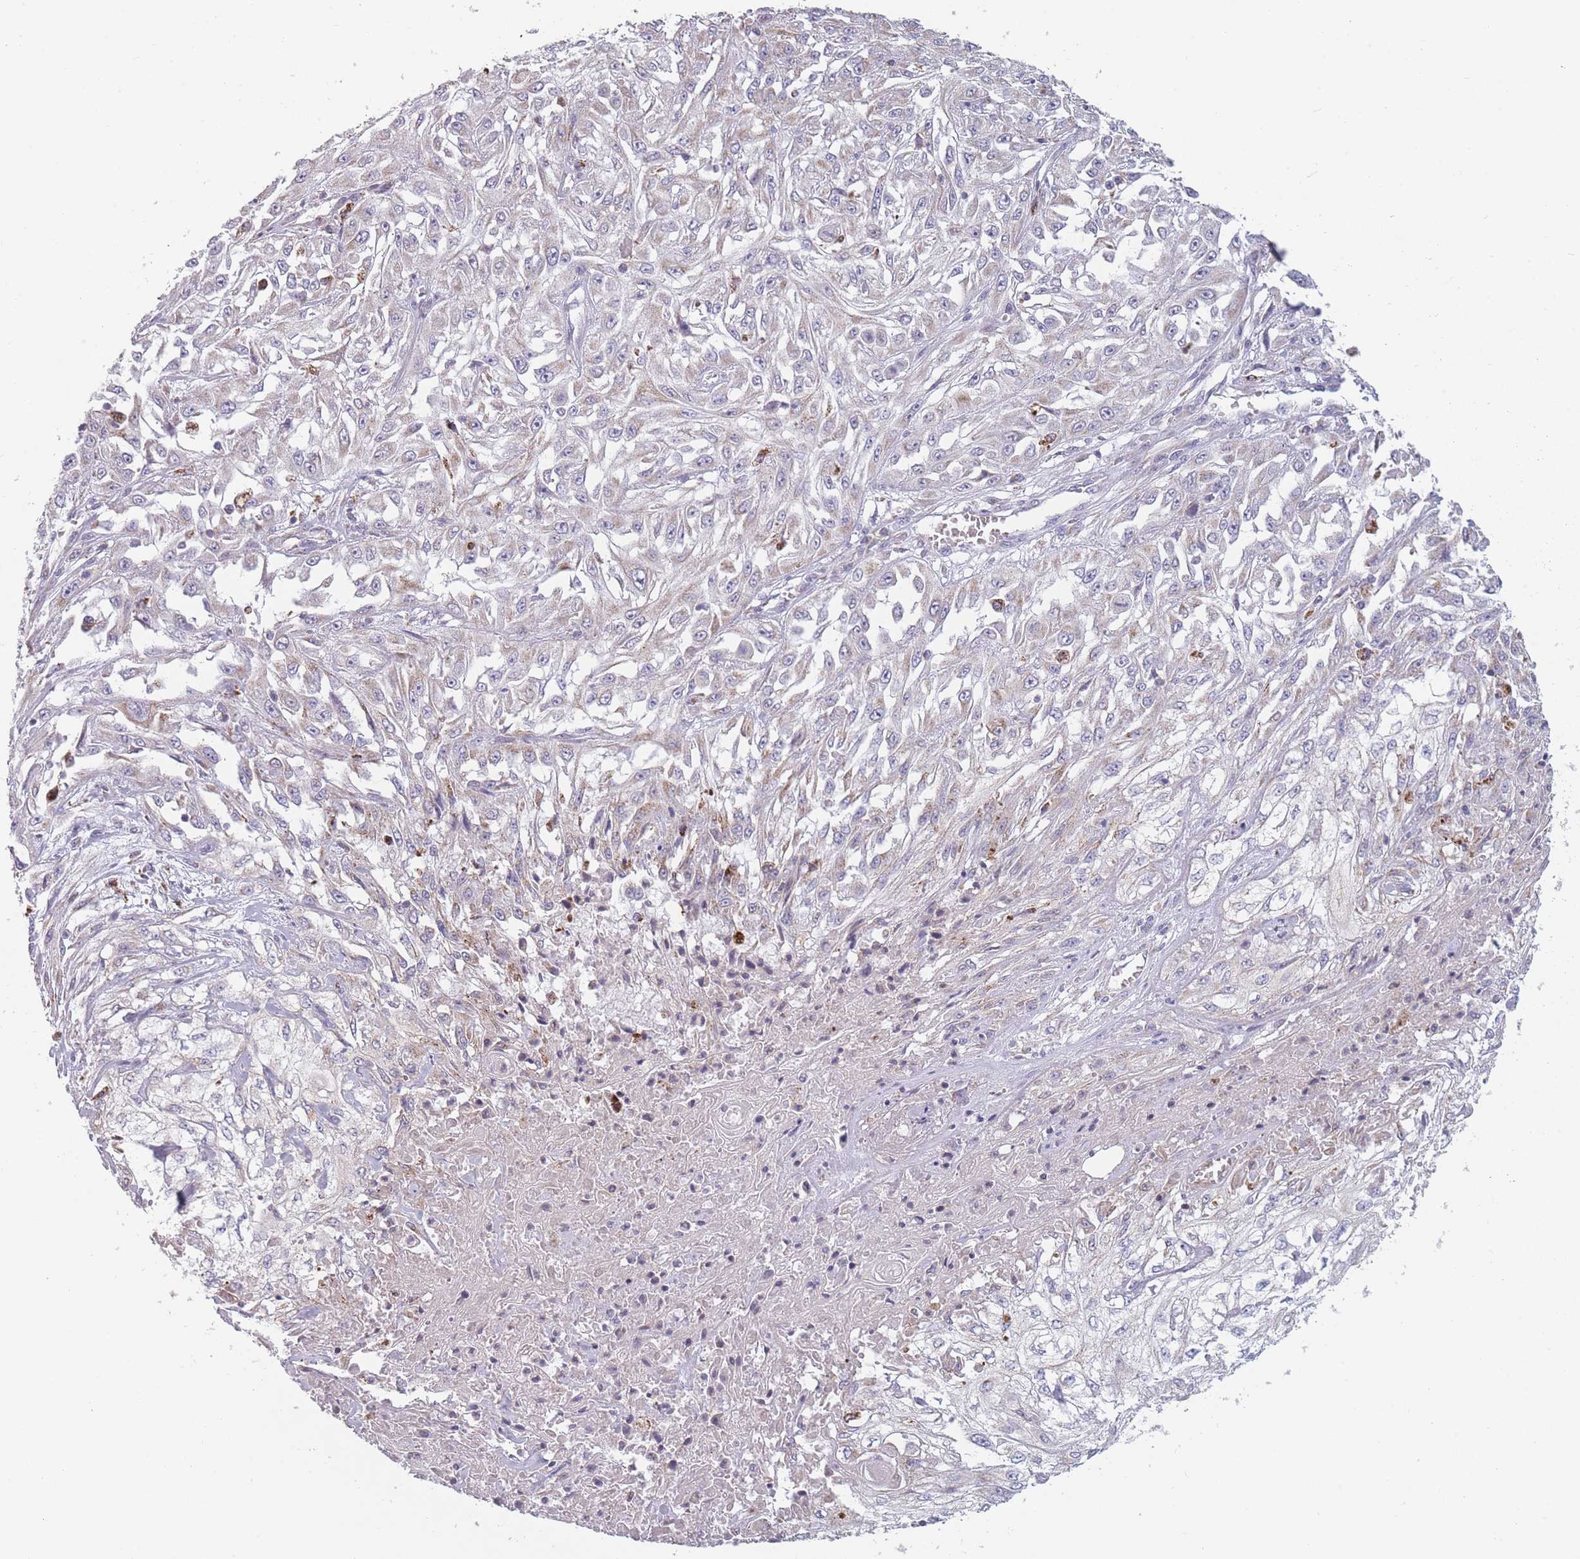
{"staining": {"intensity": "negative", "quantity": "none", "location": "none"}, "tissue": "skin cancer", "cell_type": "Tumor cells", "image_type": "cancer", "snomed": [{"axis": "morphology", "description": "Squamous cell carcinoma, NOS"}, {"axis": "morphology", "description": "Squamous cell carcinoma, metastatic, NOS"}, {"axis": "topography", "description": "Skin"}, {"axis": "topography", "description": "Lymph node"}], "caption": "Photomicrograph shows no significant protein positivity in tumor cells of skin squamous cell carcinoma. (Brightfield microscopy of DAB (3,3'-diaminobenzidine) IHC at high magnification).", "gene": "PEX11B", "patient": {"sex": "male", "age": 75}}